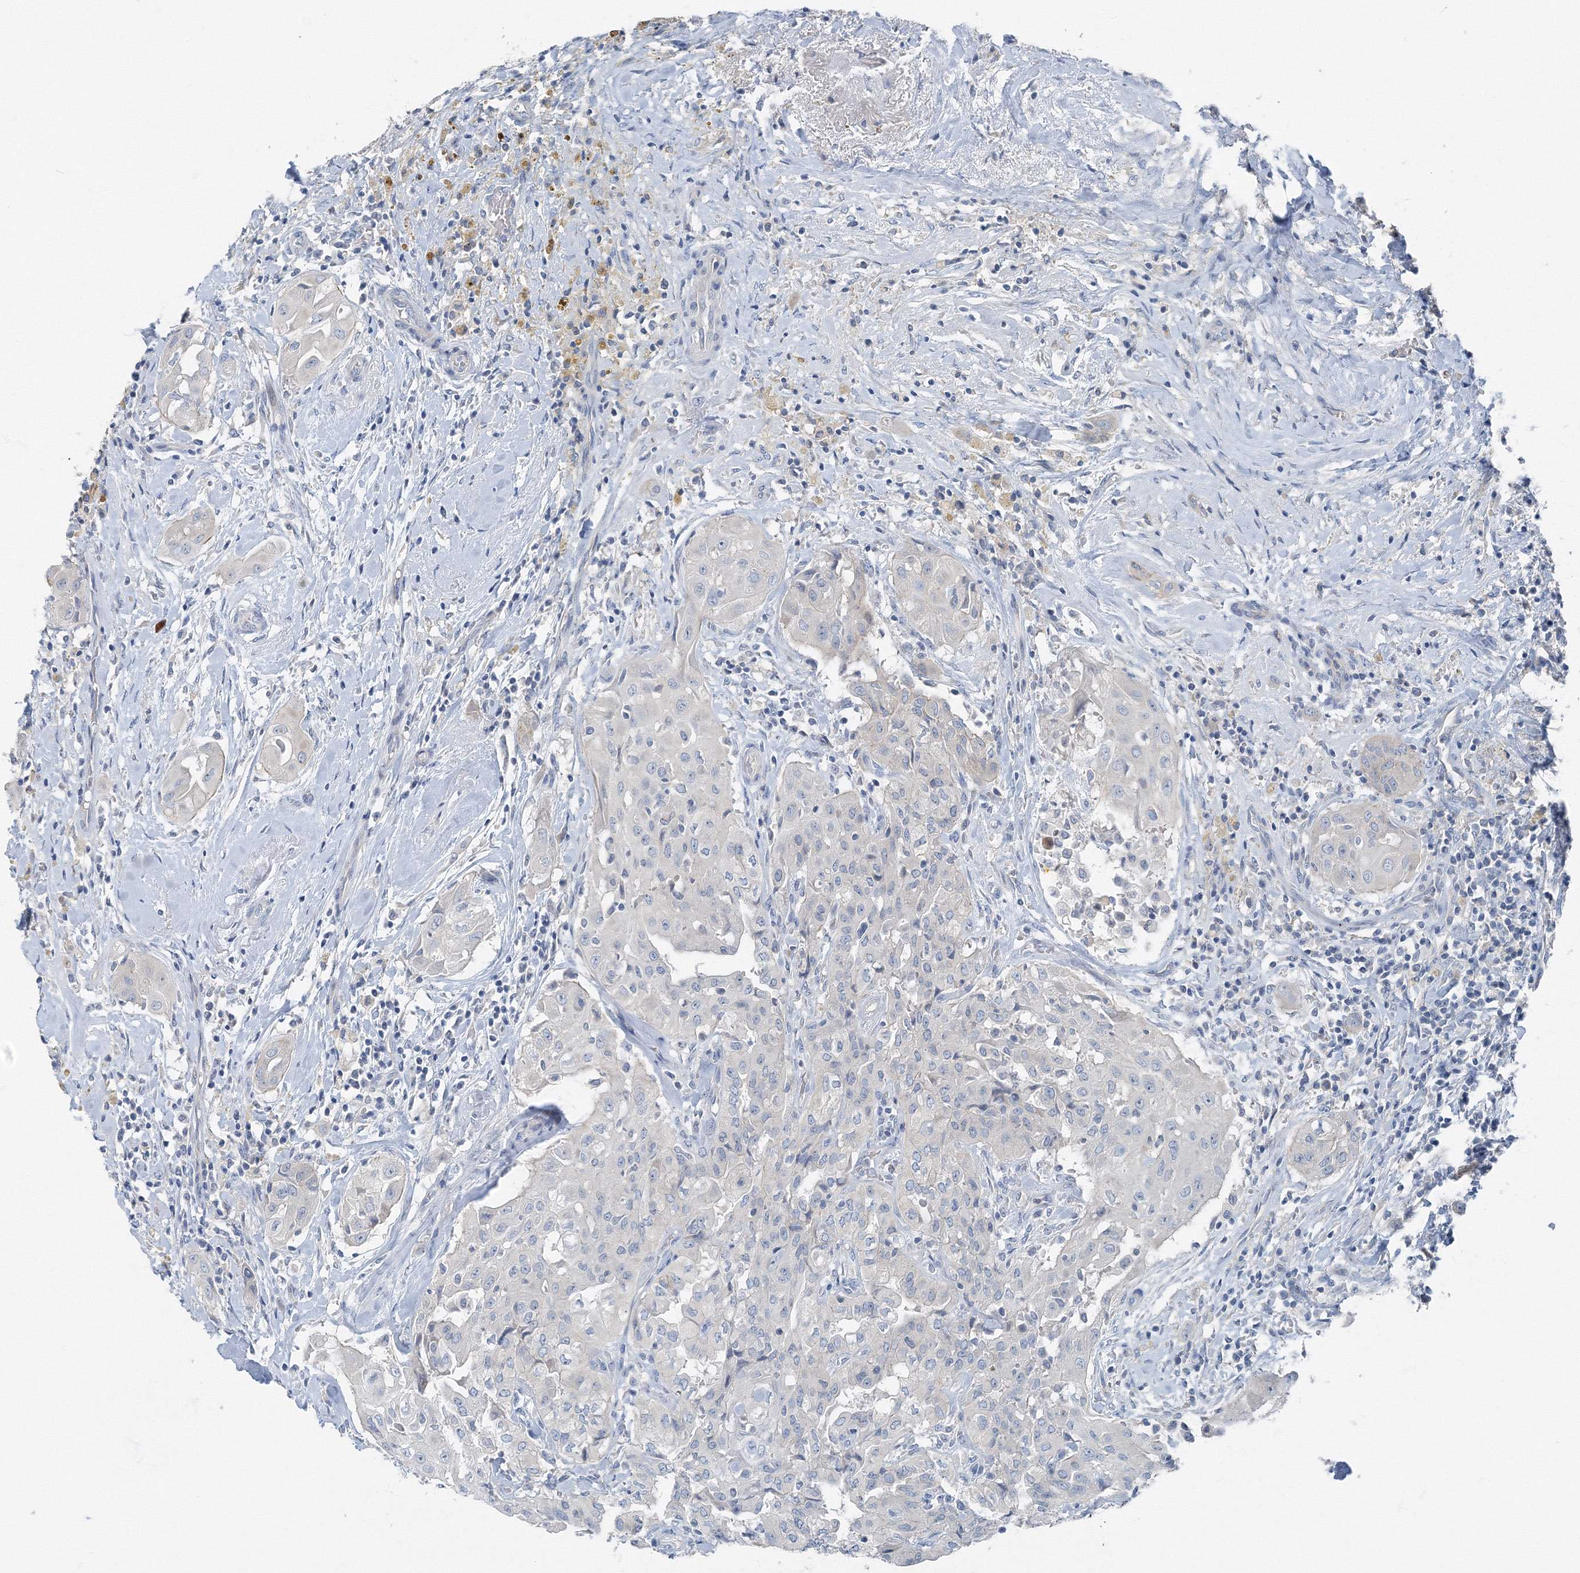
{"staining": {"intensity": "negative", "quantity": "none", "location": "none"}, "tissue": "thyroid cancer", "cell_type": "Tumor cells", "image_type": "cancer", "snomed": [{"axis": "morphology", "description": "Papillary adenocarcinoma, NOS"}, {"axis": "topography", "description": "Thyroid gland"}], "caption": "Micrograph shows no protein expression in tumor cells of papillary adenocarcinoma (thyroid) tissue.", "gene": "AASDH", "patient": {"sex": "female", "age": 59}}